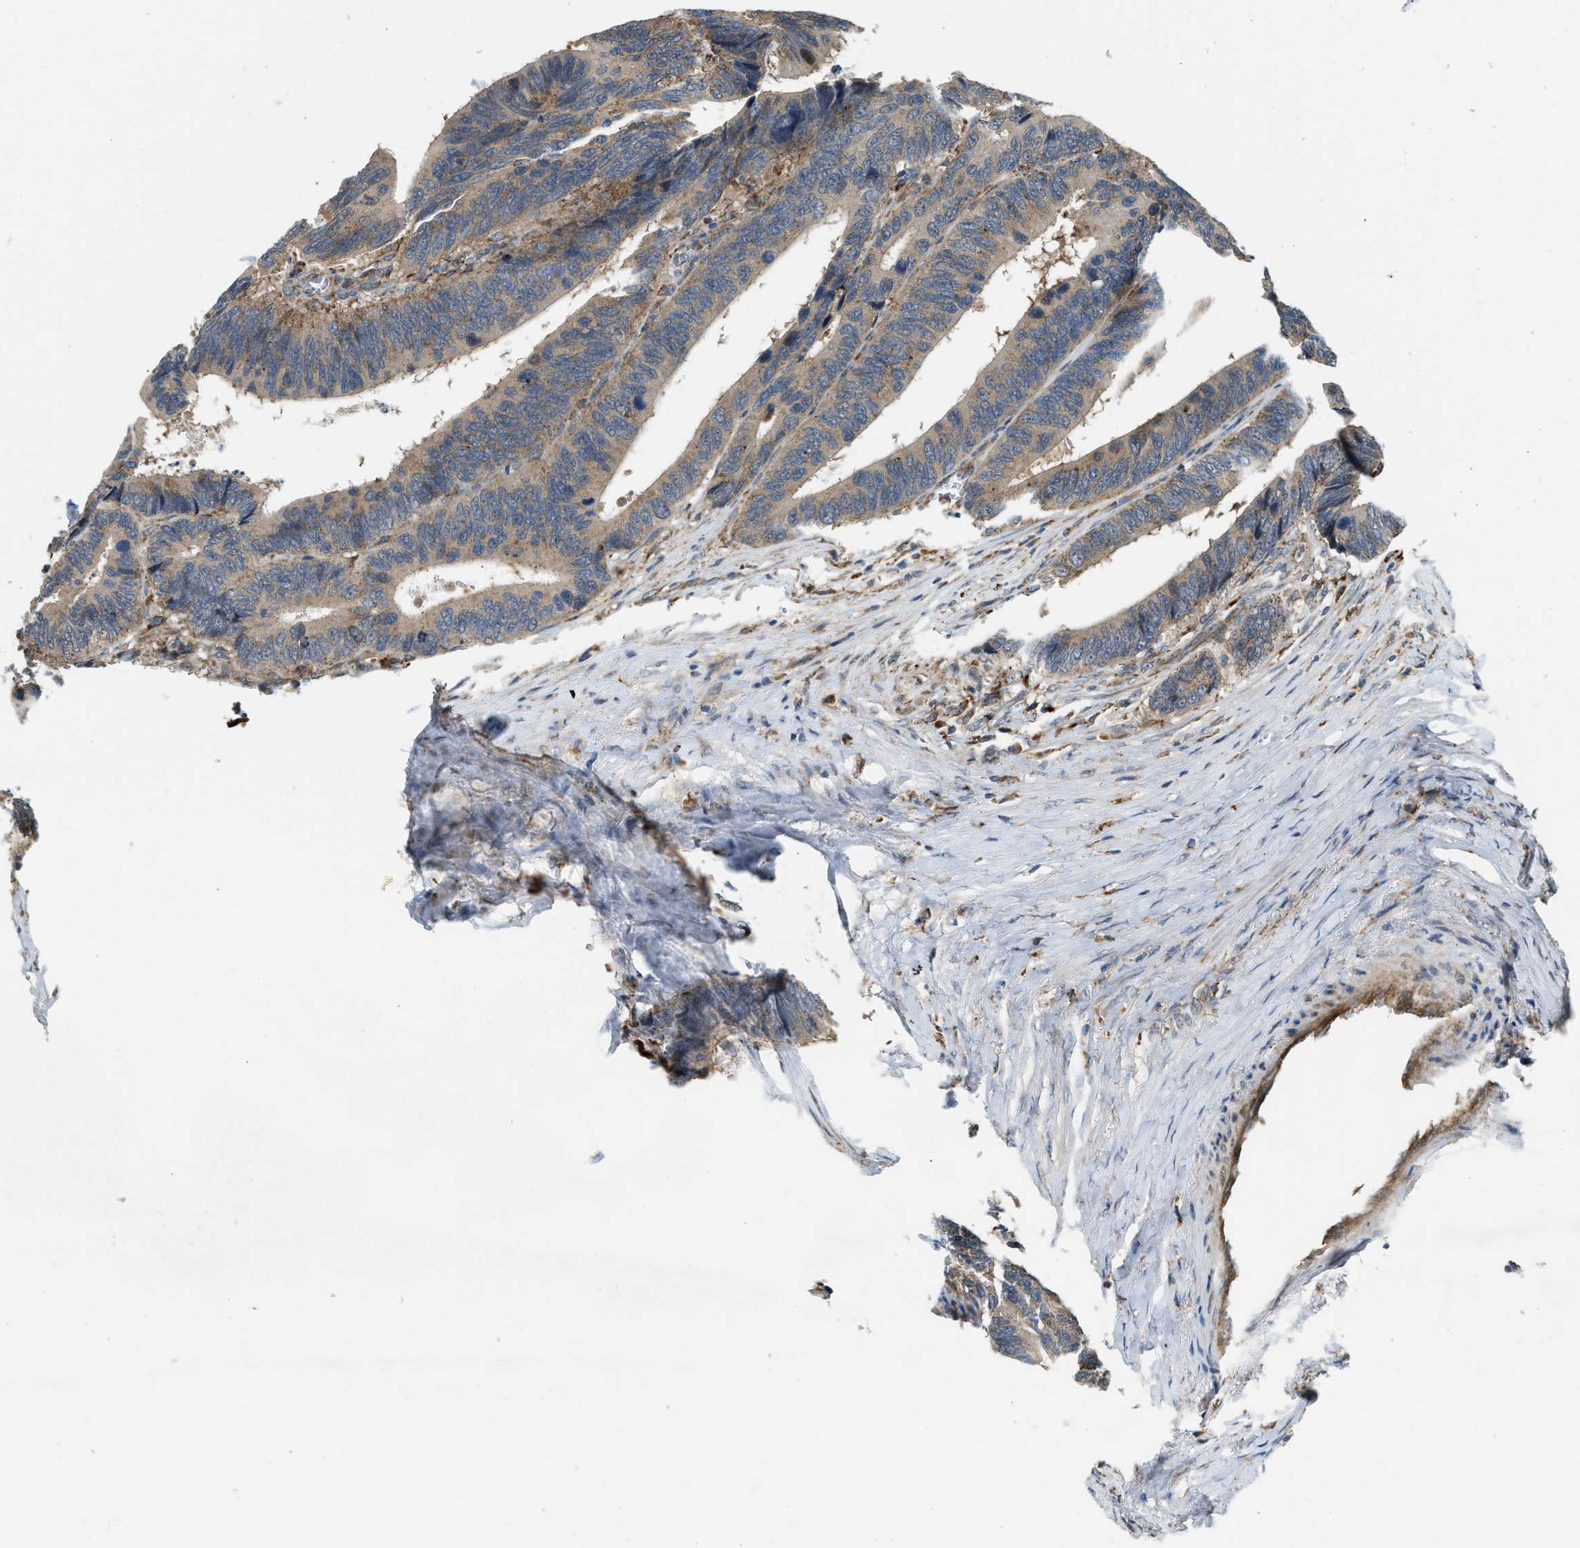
{"staining": {"intensity": "weak", "quantity": ">75%", "location": "cytoplasmic/membranous"}, "tissue": "colorectal cancer", "cell_type": "Tumor cells", "image_type": "cancer", "snomed": [{"axis": "morphology", "description": "Adenocarcinoma, NOS"}, {"axis": "topography", "description": "Colon"}], "caption": "IHC (DAB (3,3'-diaminobenzidine)) staining of colorectal cancer exhibits weak cytoplasmic/membranous protein staining in approximately >75% of tumor cells.", "gene": "STARD3NL", "patient": {"sex": "male", "age": 72}}